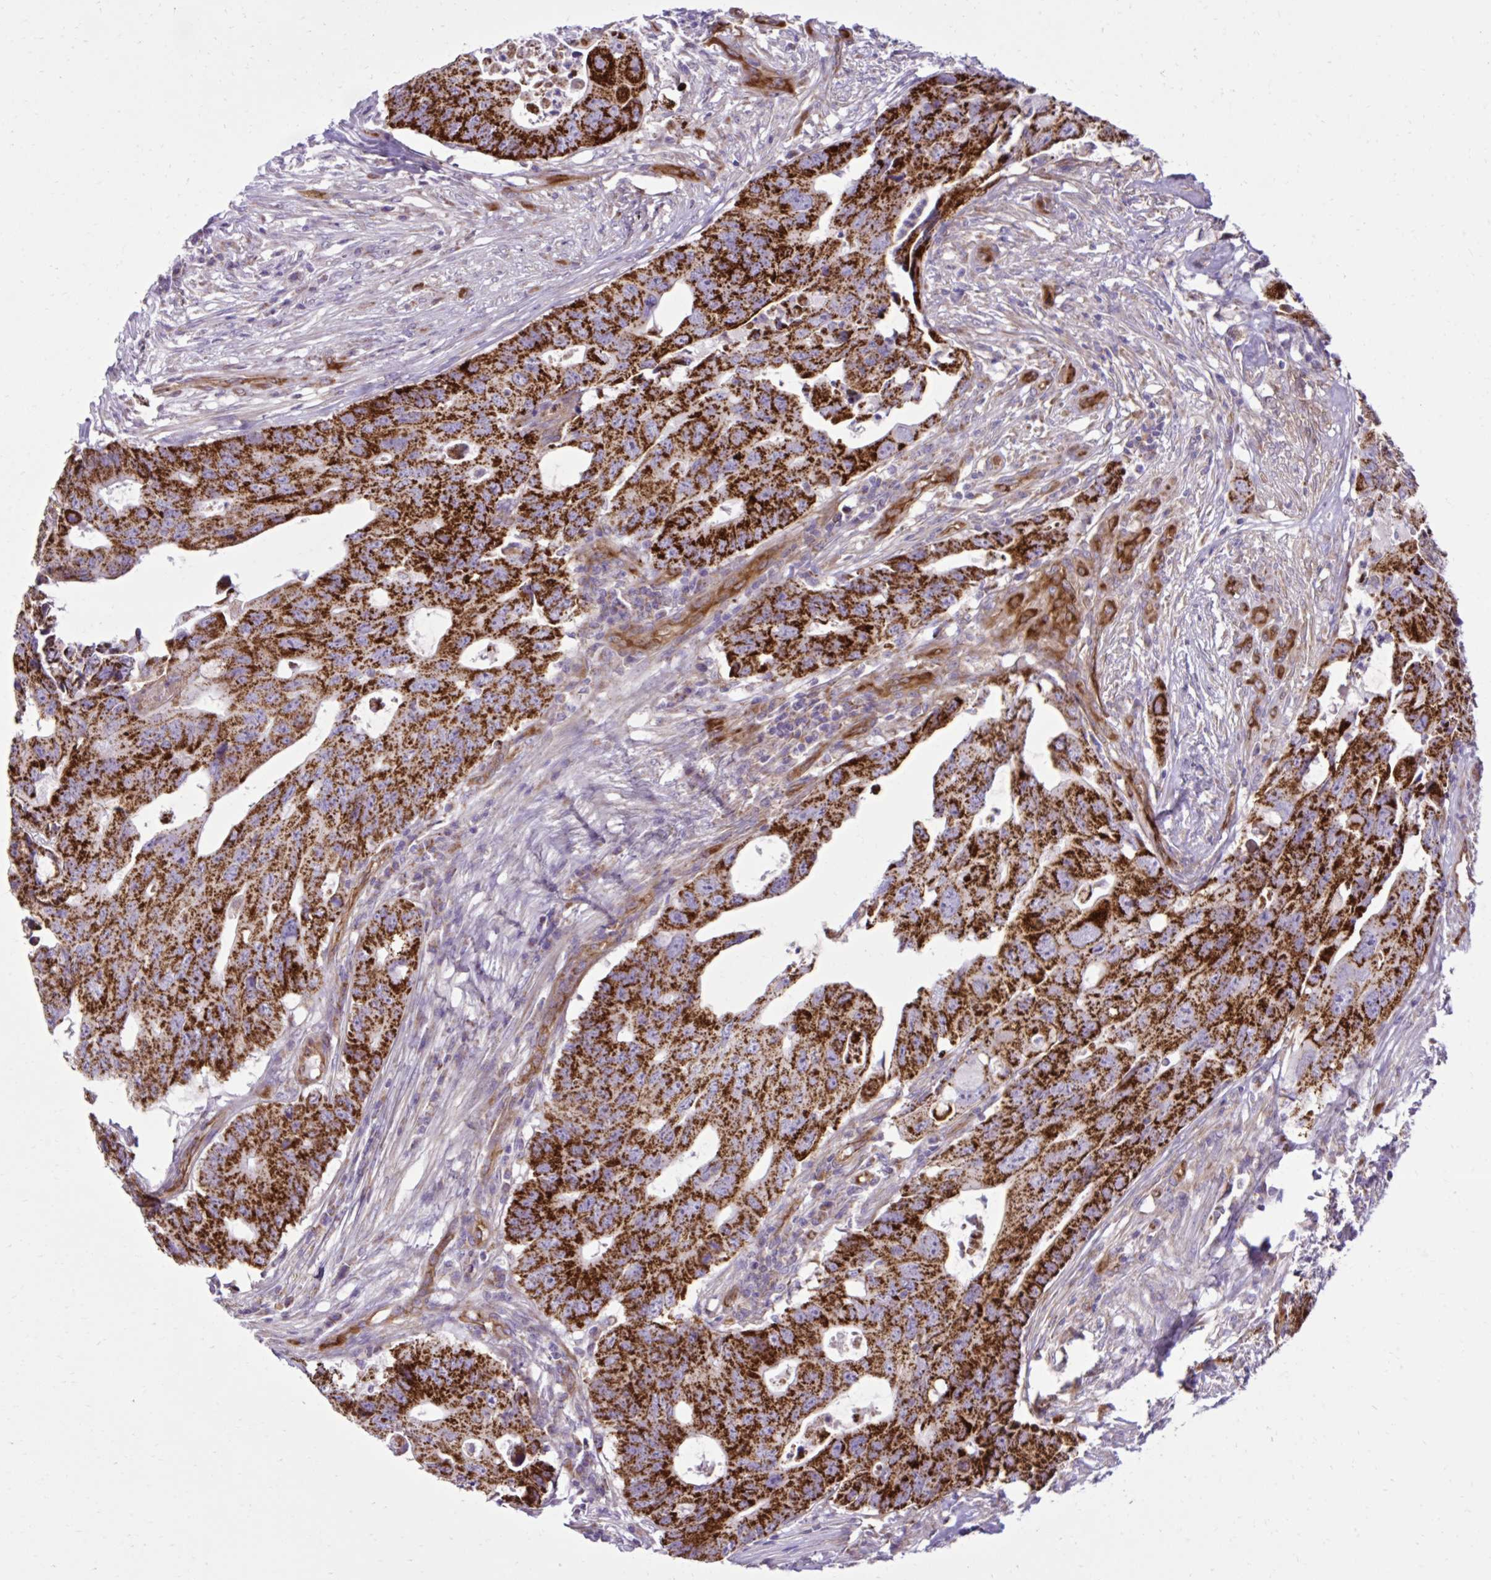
{"staining": {"intensity": "strong", "quantity": ">75%", "location": "cytoplasmic/membranous"}, "tissue": "colorectal cancer", "cell_type": "Tumor cells", "image_type": "cancer", "snomed": [{"axis": "morphology", "description": "Adenocarcinoma, NOS"}, {"axis": "topography", "description": "Colon"}], "caption": "This photomicrograph reveals immunohistochemistry (IHC) staining of human adenocarcinoma (colorectal), with high strong cytoplasmic/membranous expression in about >75% of tumor cells.", "gene": "LIMS1", "patient": {"sex": "male", "age": 71}}